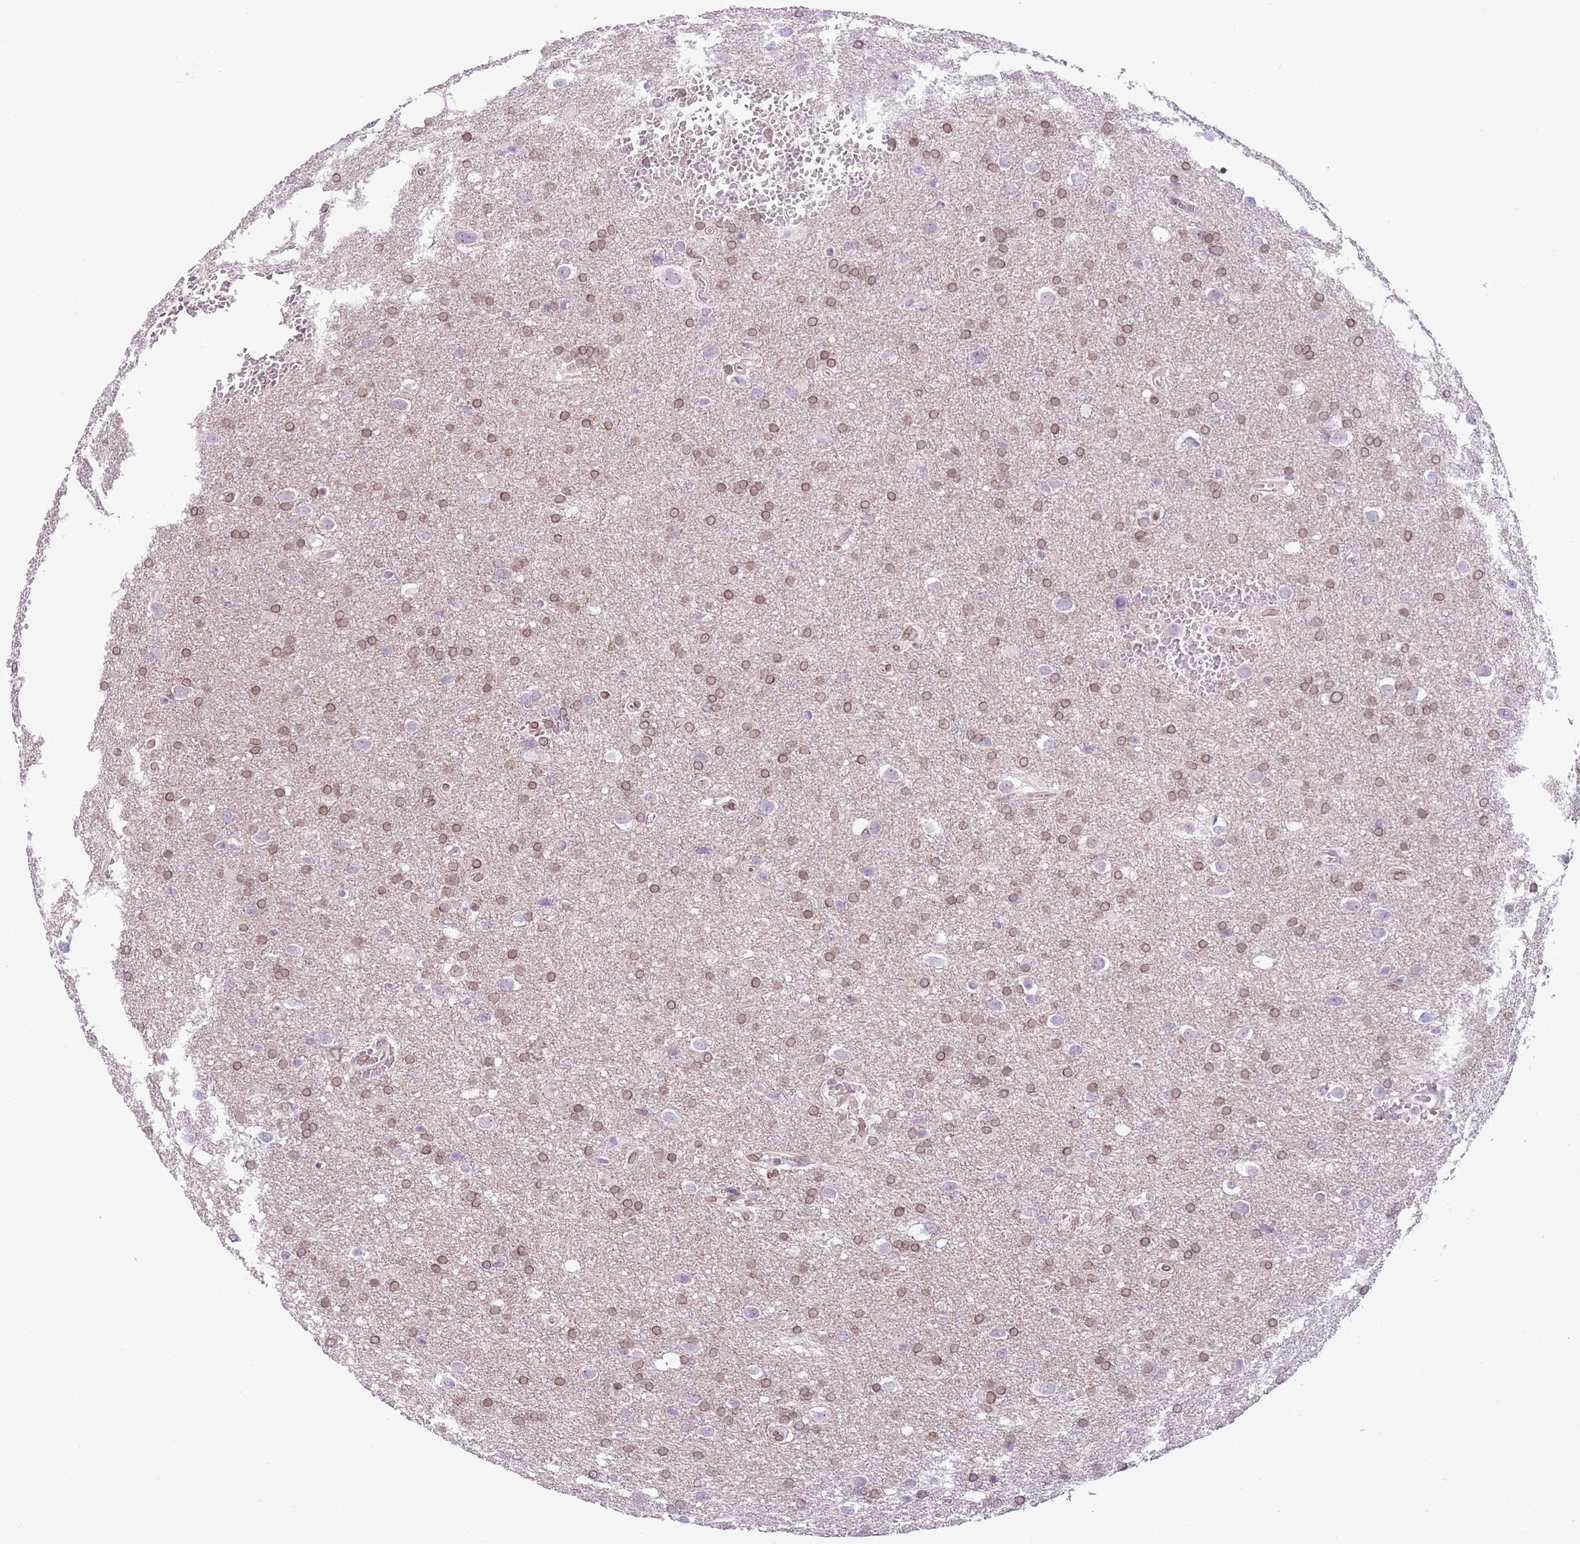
{"staining": {"intensity": "moderate", "quantity": ">75%", "location": "cytoplasmic/membranous,nuclear"}, "tissue": "glioma", "cell_type": "Tumor cells", "image_type": "cancer", "snomed": [{"axis": "morphology", "description": "Glioma, malignant, Low grade"}, {"axis": "topography", "description": "Brain"}], "caption": "Glioma was stained to show a protein in brown. There is medium levels of moderate cytoplasmic/membranous and nuclear positivity in about >75% of tumor cells. (Stains: DAB (3,3'-diaminobenzidine) in brown, nuclei in blue, Microscopy: brightfield microscopy at high magnification).", "gene": "ZGLP1", "patient": {"sex": "female", "age": 32}}